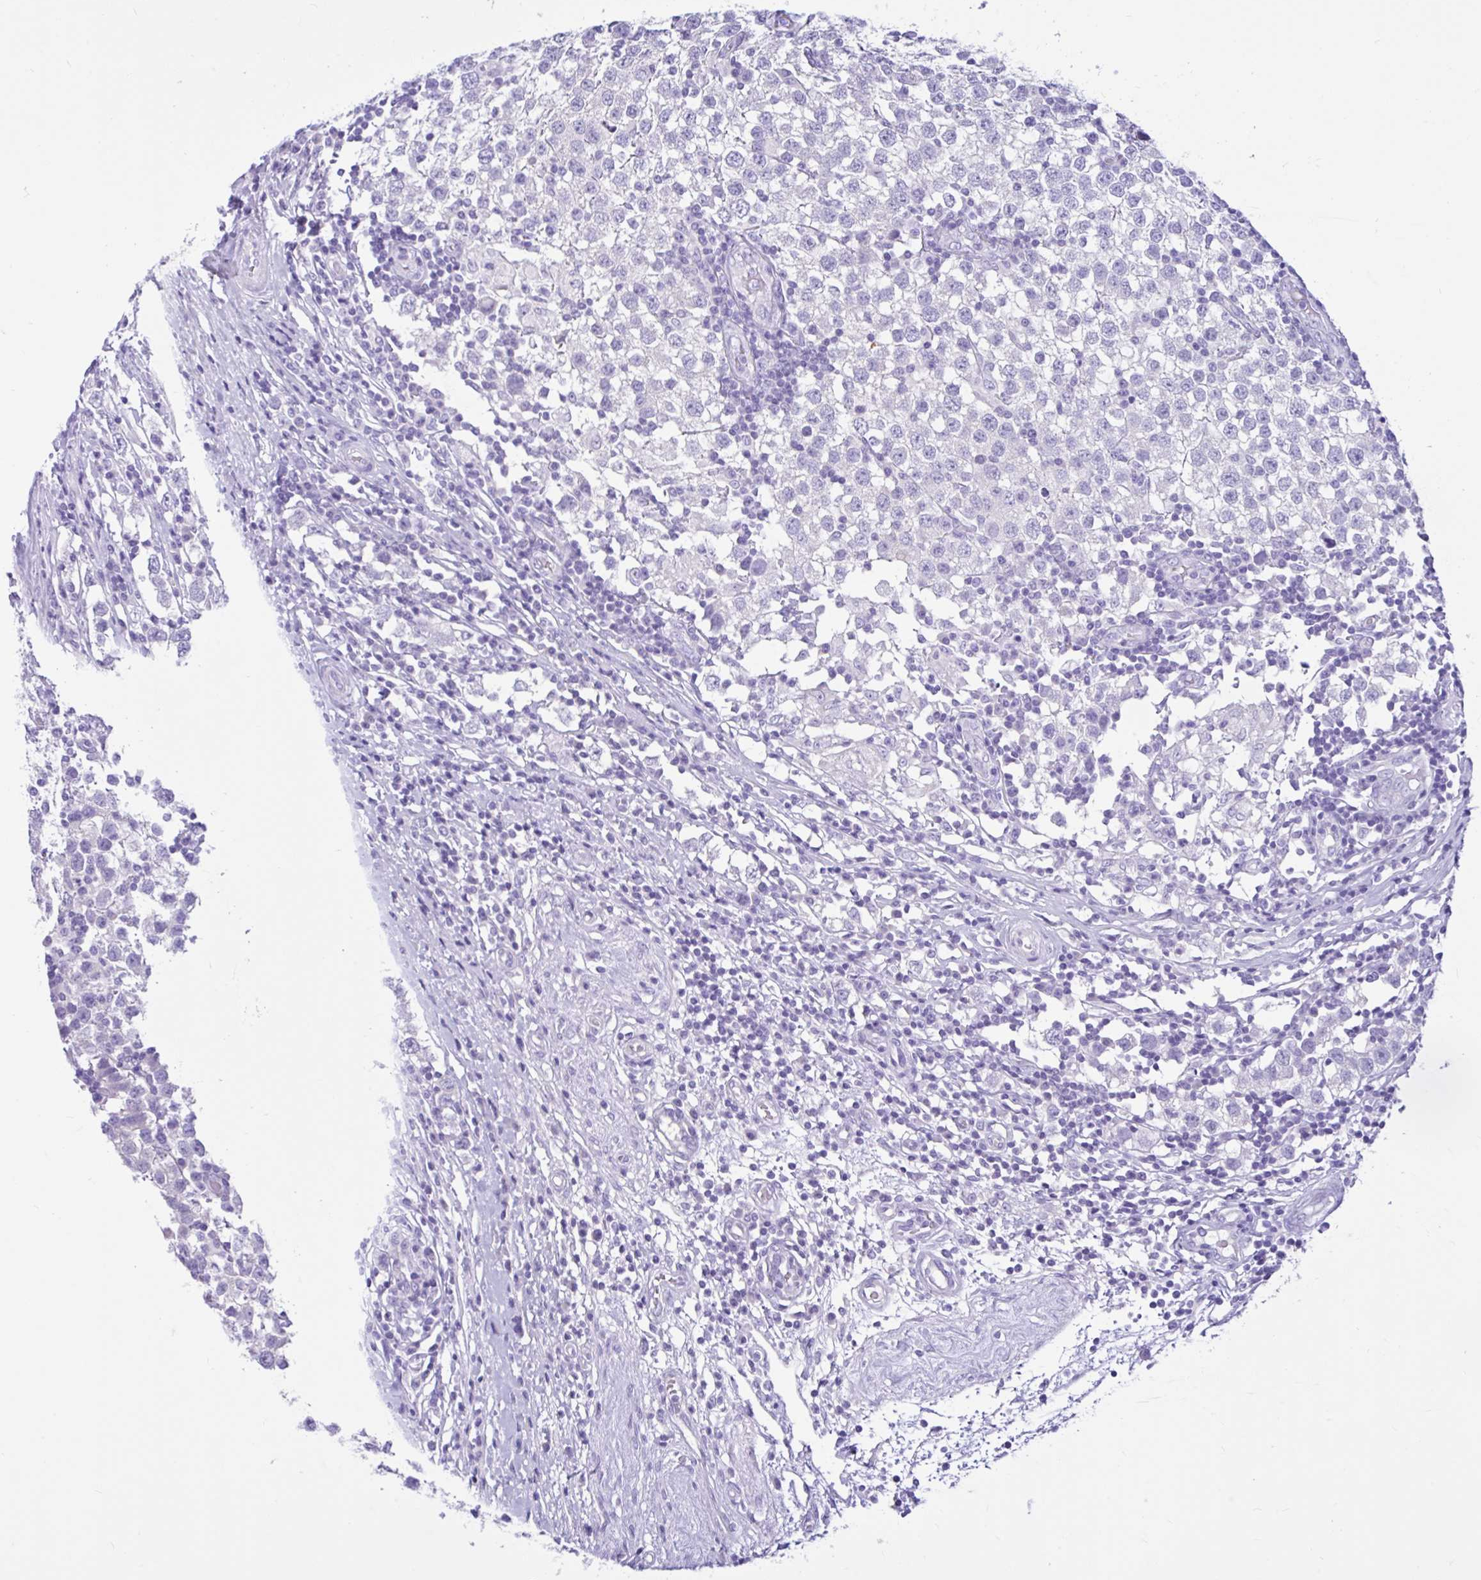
{"staining": {"intensity": "negative", "quantity": "none", "location": "none"}, "tissue": "testis cancer", "cell_type": "Tumor cells", "image_type": "cancer", "snomed": [{"axis": "morphology", "description": "Seminoma, NOS"}, {"axis": "topography", "description": "Testis"}], "caption": "A high-resolution photomicrograph shows immunohistochemistry staining of seminoma (testis), which demonstrates no significant staining in tumor cells.", "gene": "CYP19A1", "patient": {"sex": "male", "age": 34}}